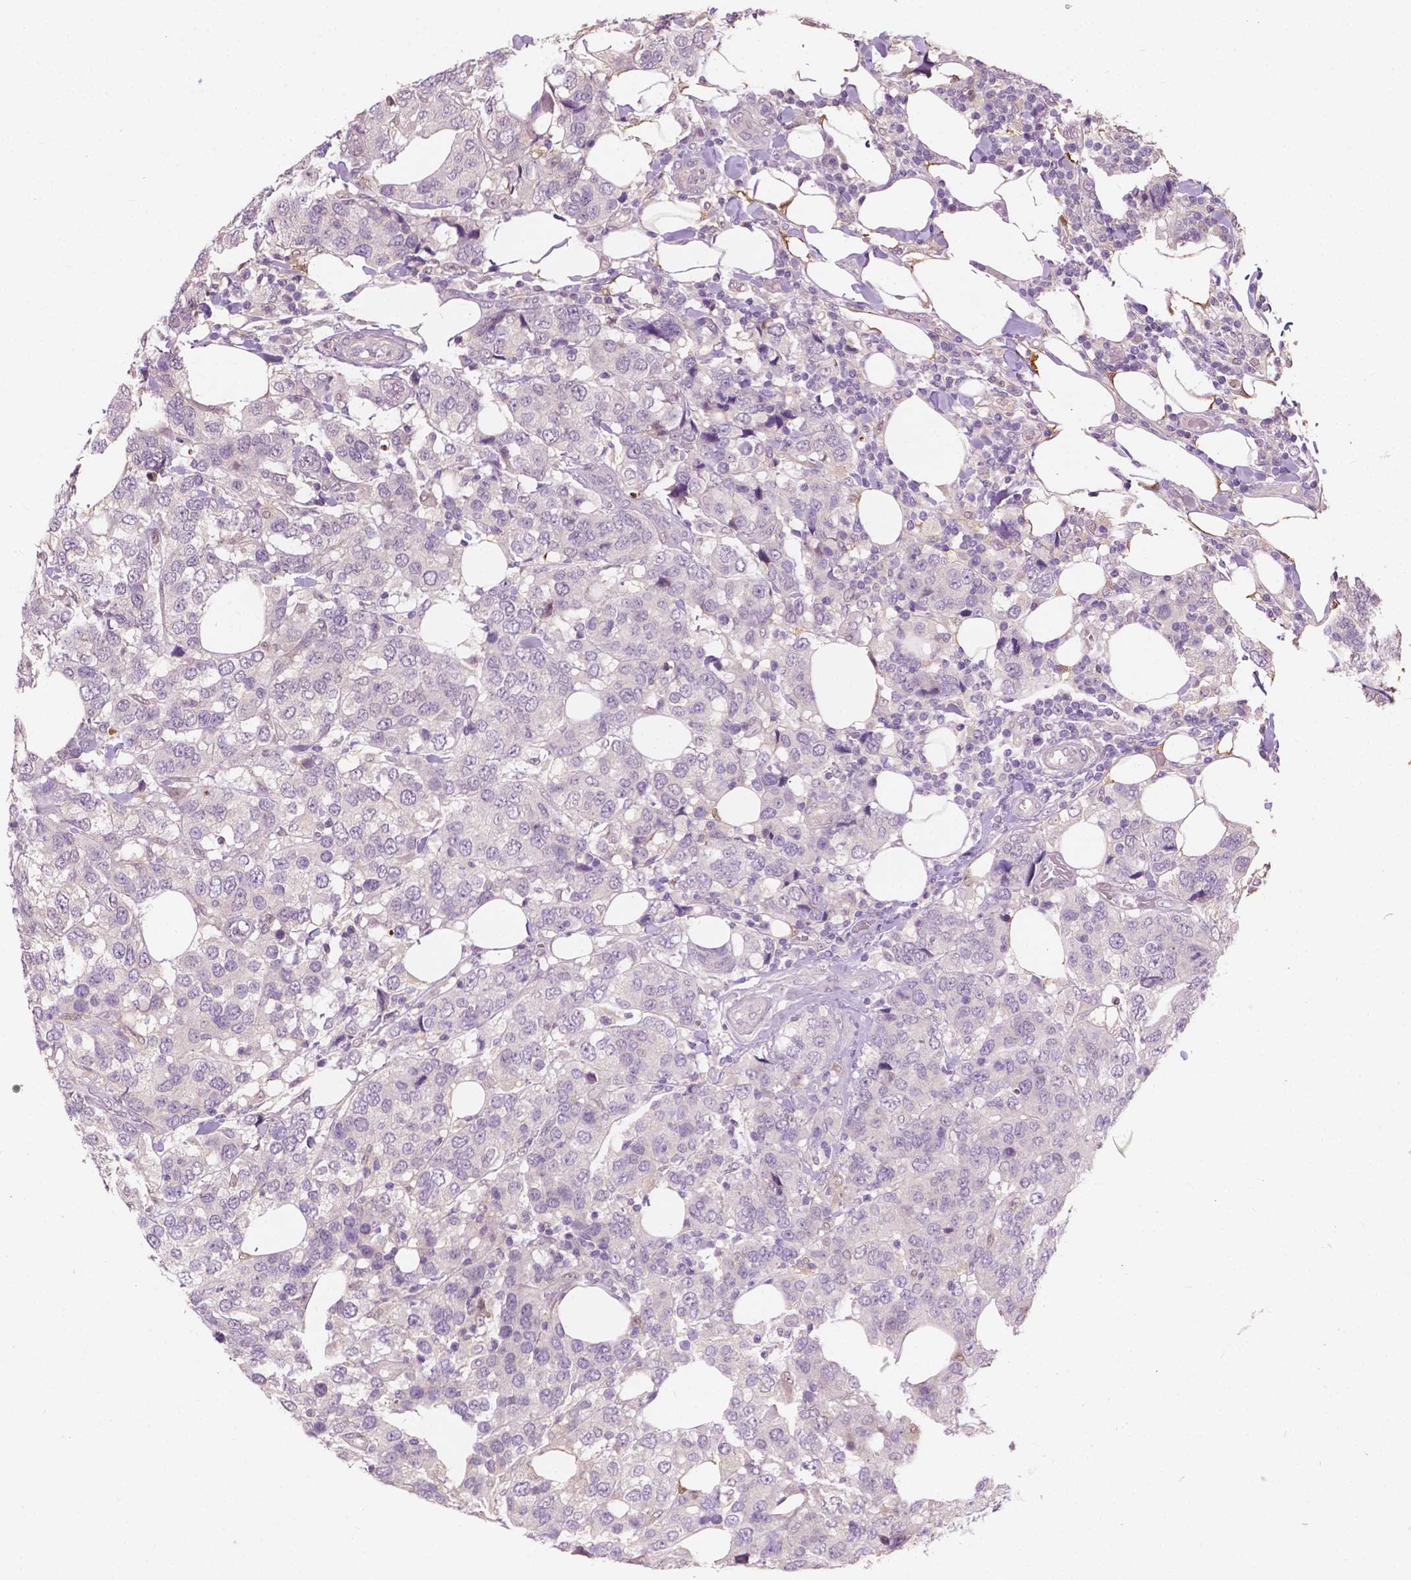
{"staining": {"intensity": "negative", "quantity": "none", "location": "none"}, "tissue": "breast cancer", "cell_type": "Tumor cells", "image_type": "cancer", "snomed": [{"axis": "morphology", "description": "Lobular carcinoma"}, {"axis": "topography", "description": "Breast"}], "caption": "Photomicrograph shows no protein staining in tumor cells of breast cancer (lobular carcinoma) tissue.", "gene": "GPR37", "patient": {"sex": "female", "age": 59}}